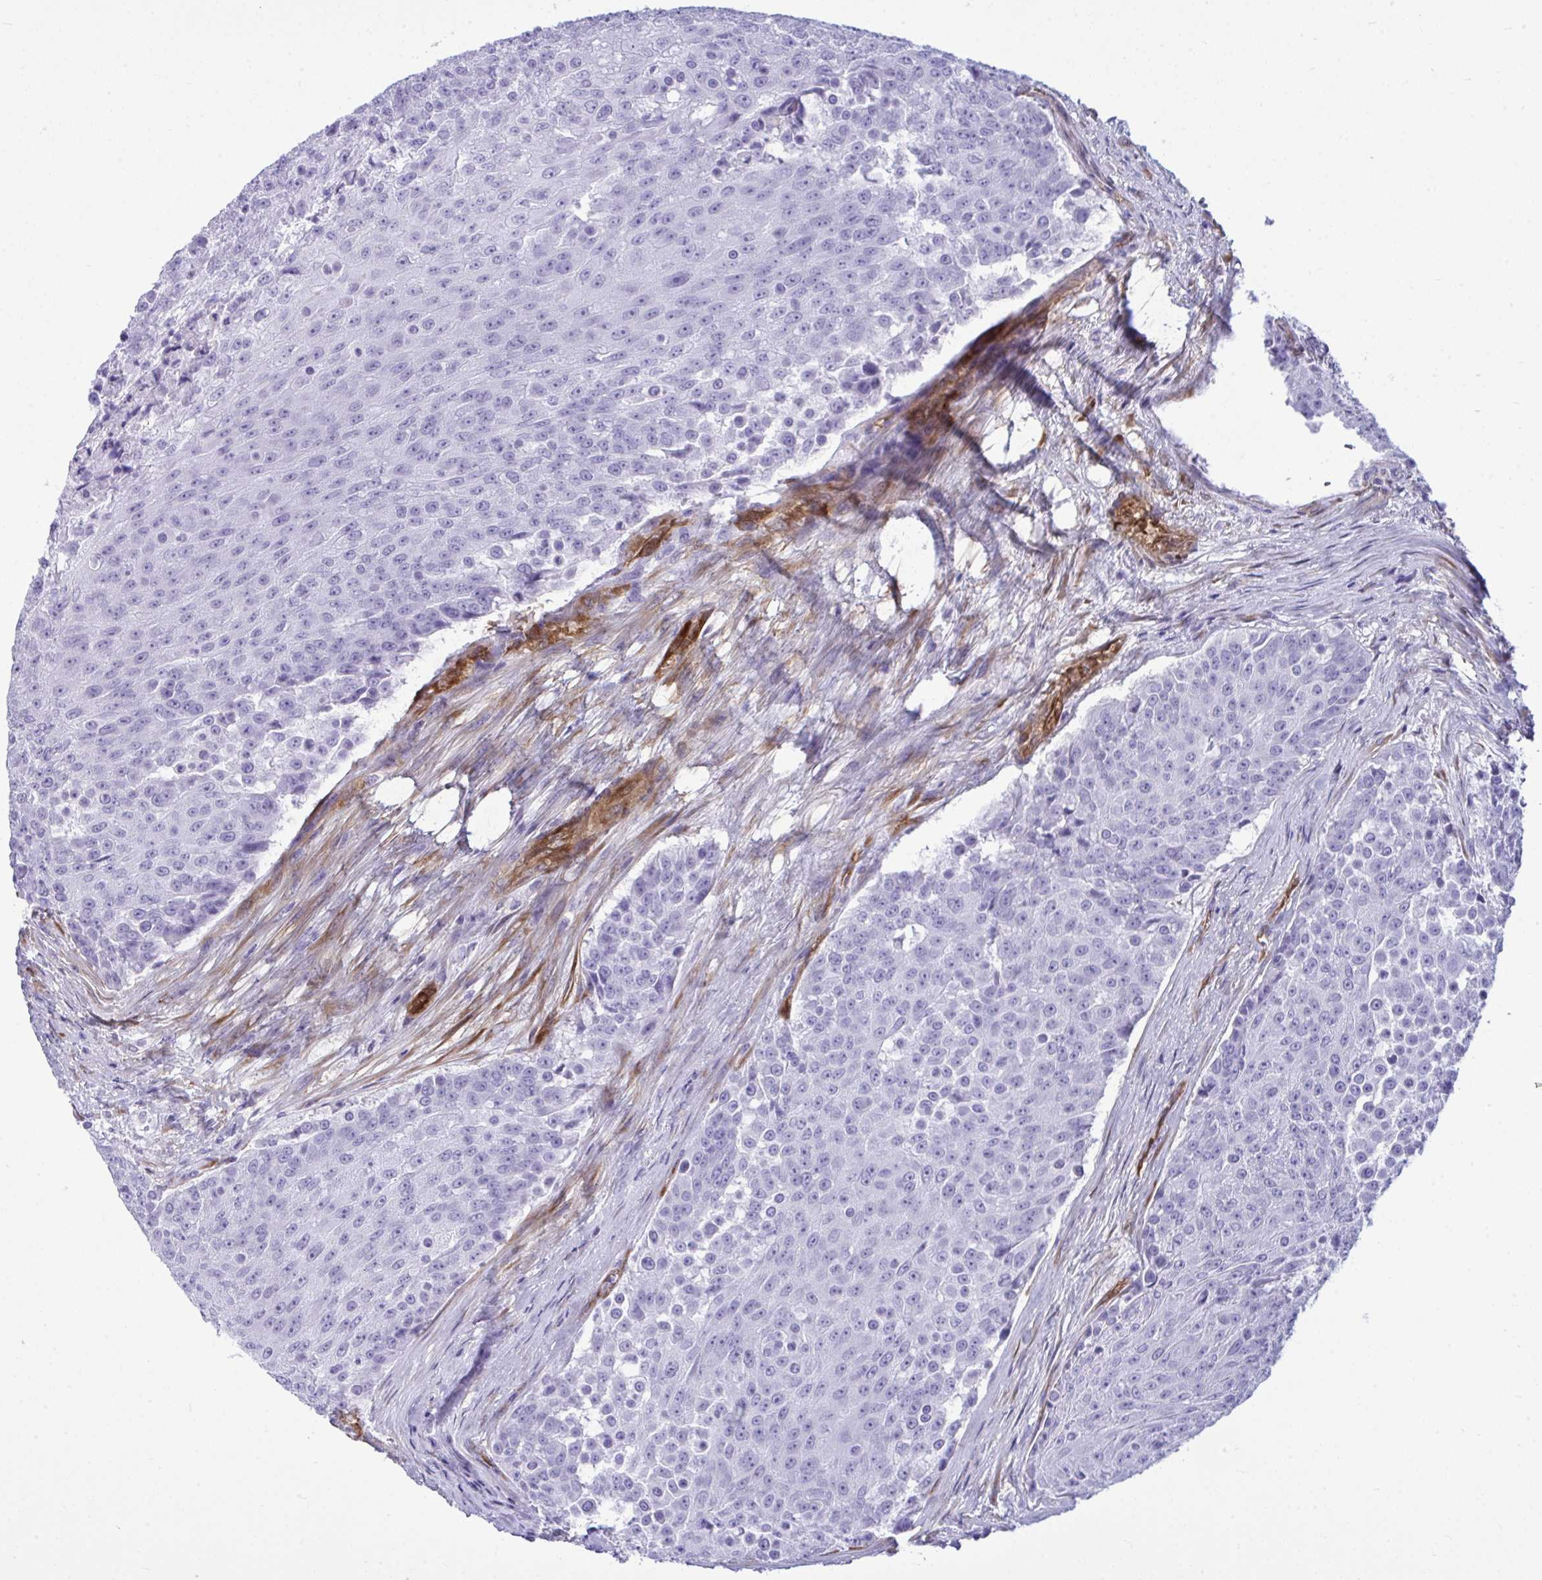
{"staining": {"intensity": "negative", "quantity": "none", "location": "none"}, "tissue": "urothelial cancer", "cell_type": "Tumor cells", "image_type": "cancer", "snomed": [{"axis": "morphology", "description": "Urothelial carcinoma, High grade"}, {"axis": "topography", "description": "Urinary bladder"}], "caption": "Protein analysis of urothelial carcinoma (high-grade) shows no significant expression in tumor cells. (Brightfield microscopy of DAB (3,3'-diaminobenzidine) IHC at high magnification).", "gene": "LIMS2", "patient": {"sex": "female", "age": 63}}